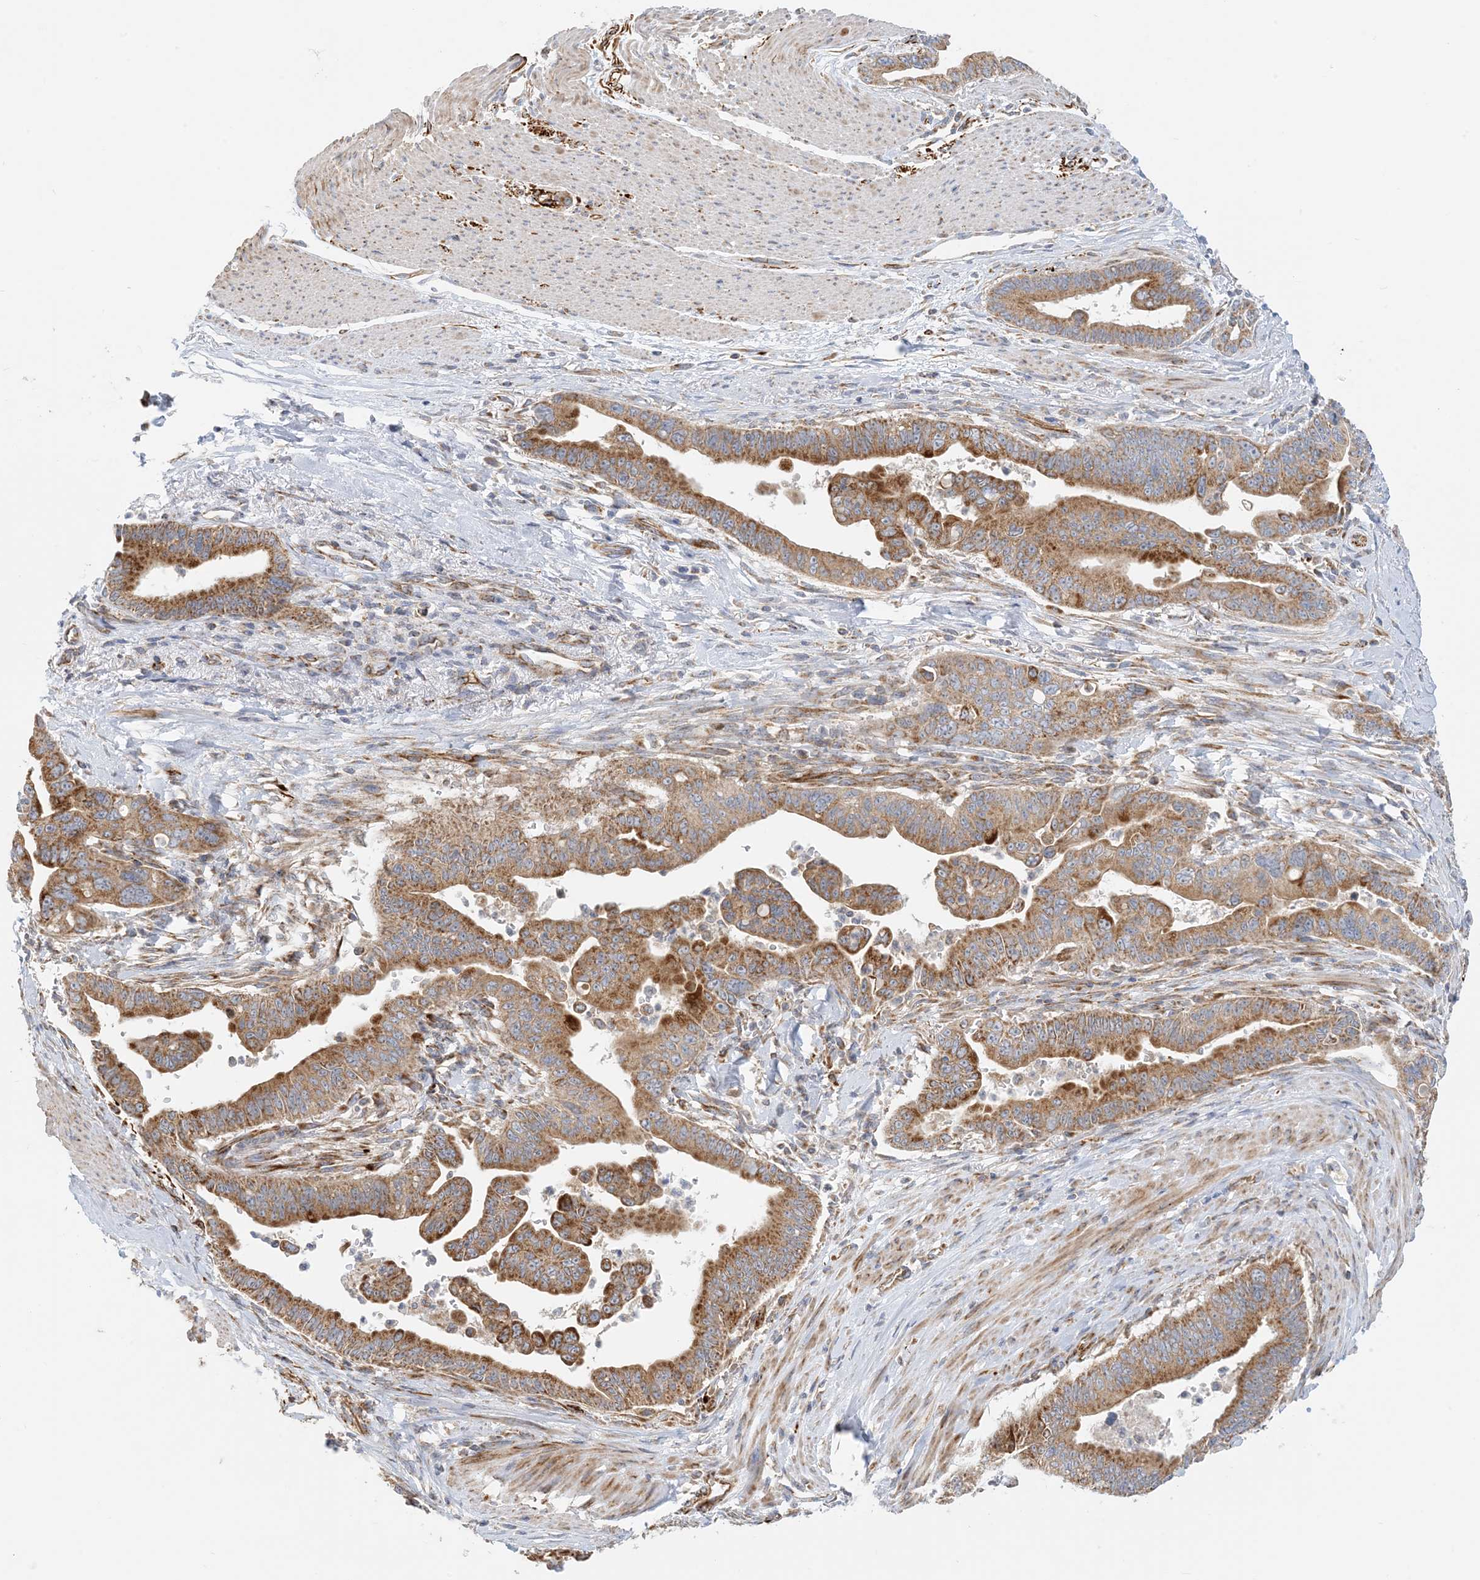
{"staining": {"intensity": "strong", "quantity": ">75%", "location": "cytoplasmic/membranous"}, "tissue": "pancreatic cancer", "cell_type": "Tumor cells", "image_type": "cancer", "snomed": [{"axis": "morphology", "description": "Adenocarcinoma, NOS"}, {"axis": "topography", "description": "Pancreas"}], "caption": "This is an image of IHC staining of pancreatic cancer (adenocarcinoma), which shows strong expression in the cytoplasmic/membranous of tumor cells.", "gene": "COA3", "patient": {"sex": "male", "age": 70}}